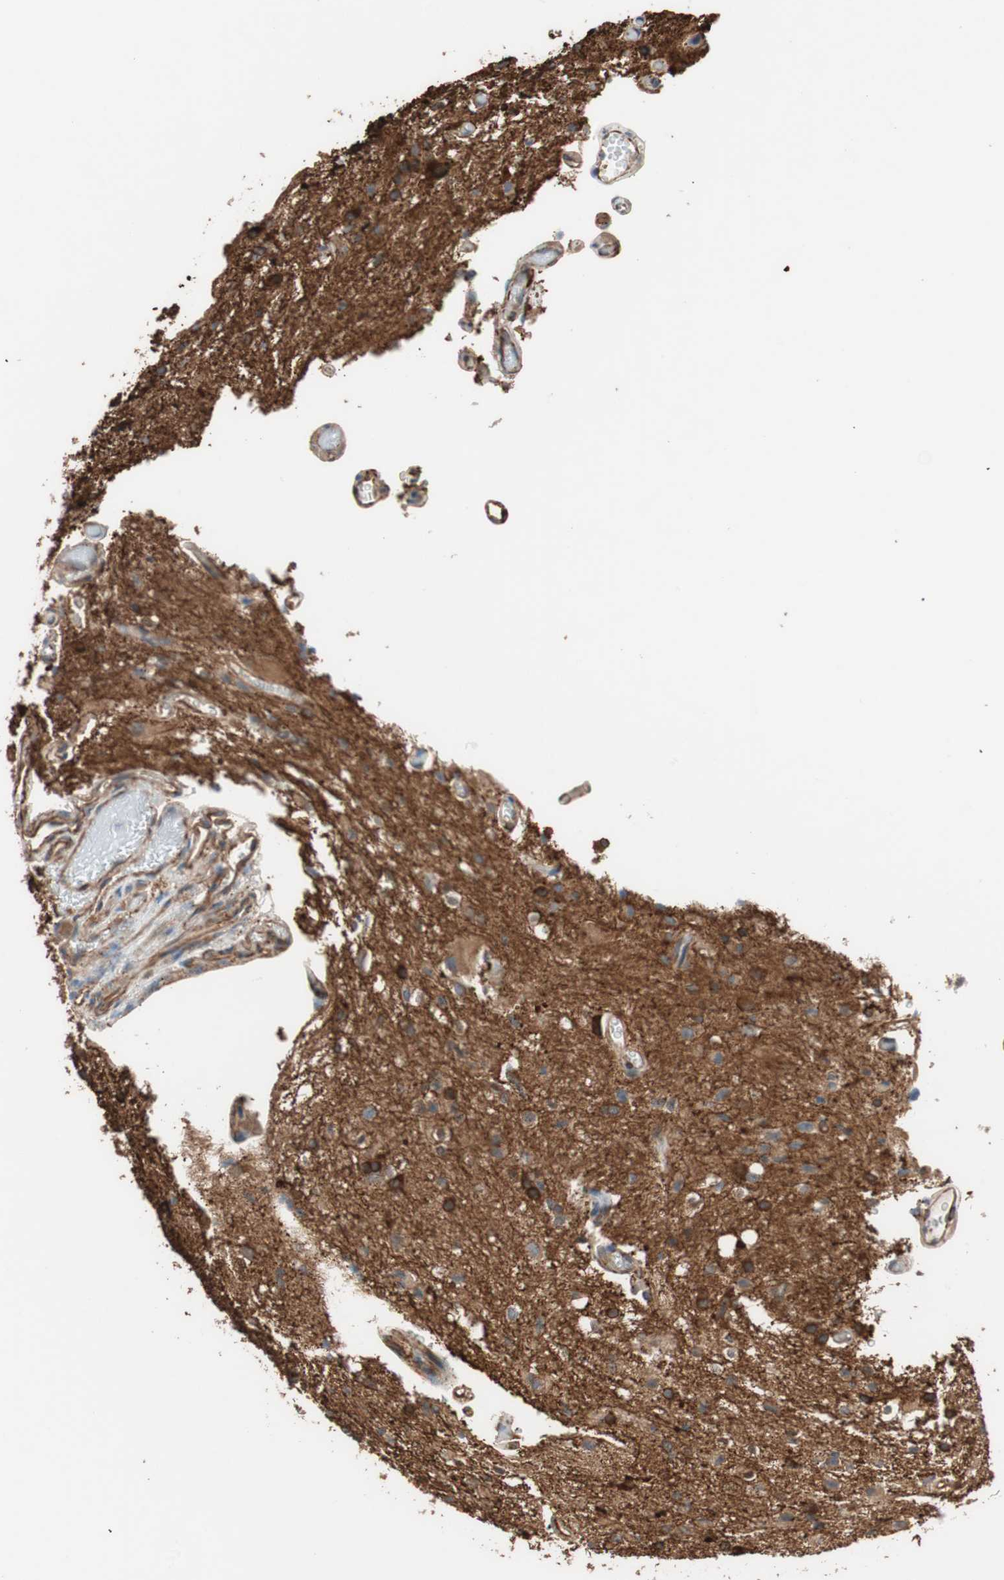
{"staining": {"intensity": "strong", "quantity": ">75%", "location": "cytoplasmic/membranous"}, "tissue": "glioma", "cell_type": "Tumor cells", "image_type": "cancer", "snomed": [{"axis": "morphology", "description": "Glioma, malignant, High grade"}, {"axis": "topography", "description": "Brain"}], "caption": "Immunohistochemistry (IHC) of human malignant high-grade glioma displays high levels of strong cytoplasmic/membranous positivity in about >75% of tumor cells. Using DAB (brown) and hematoxylin (blue) stains, captured at high magnification using brightfield microscopy.", "gene": "GPSM2", "patient": {"sex": "male", "age": 47}}